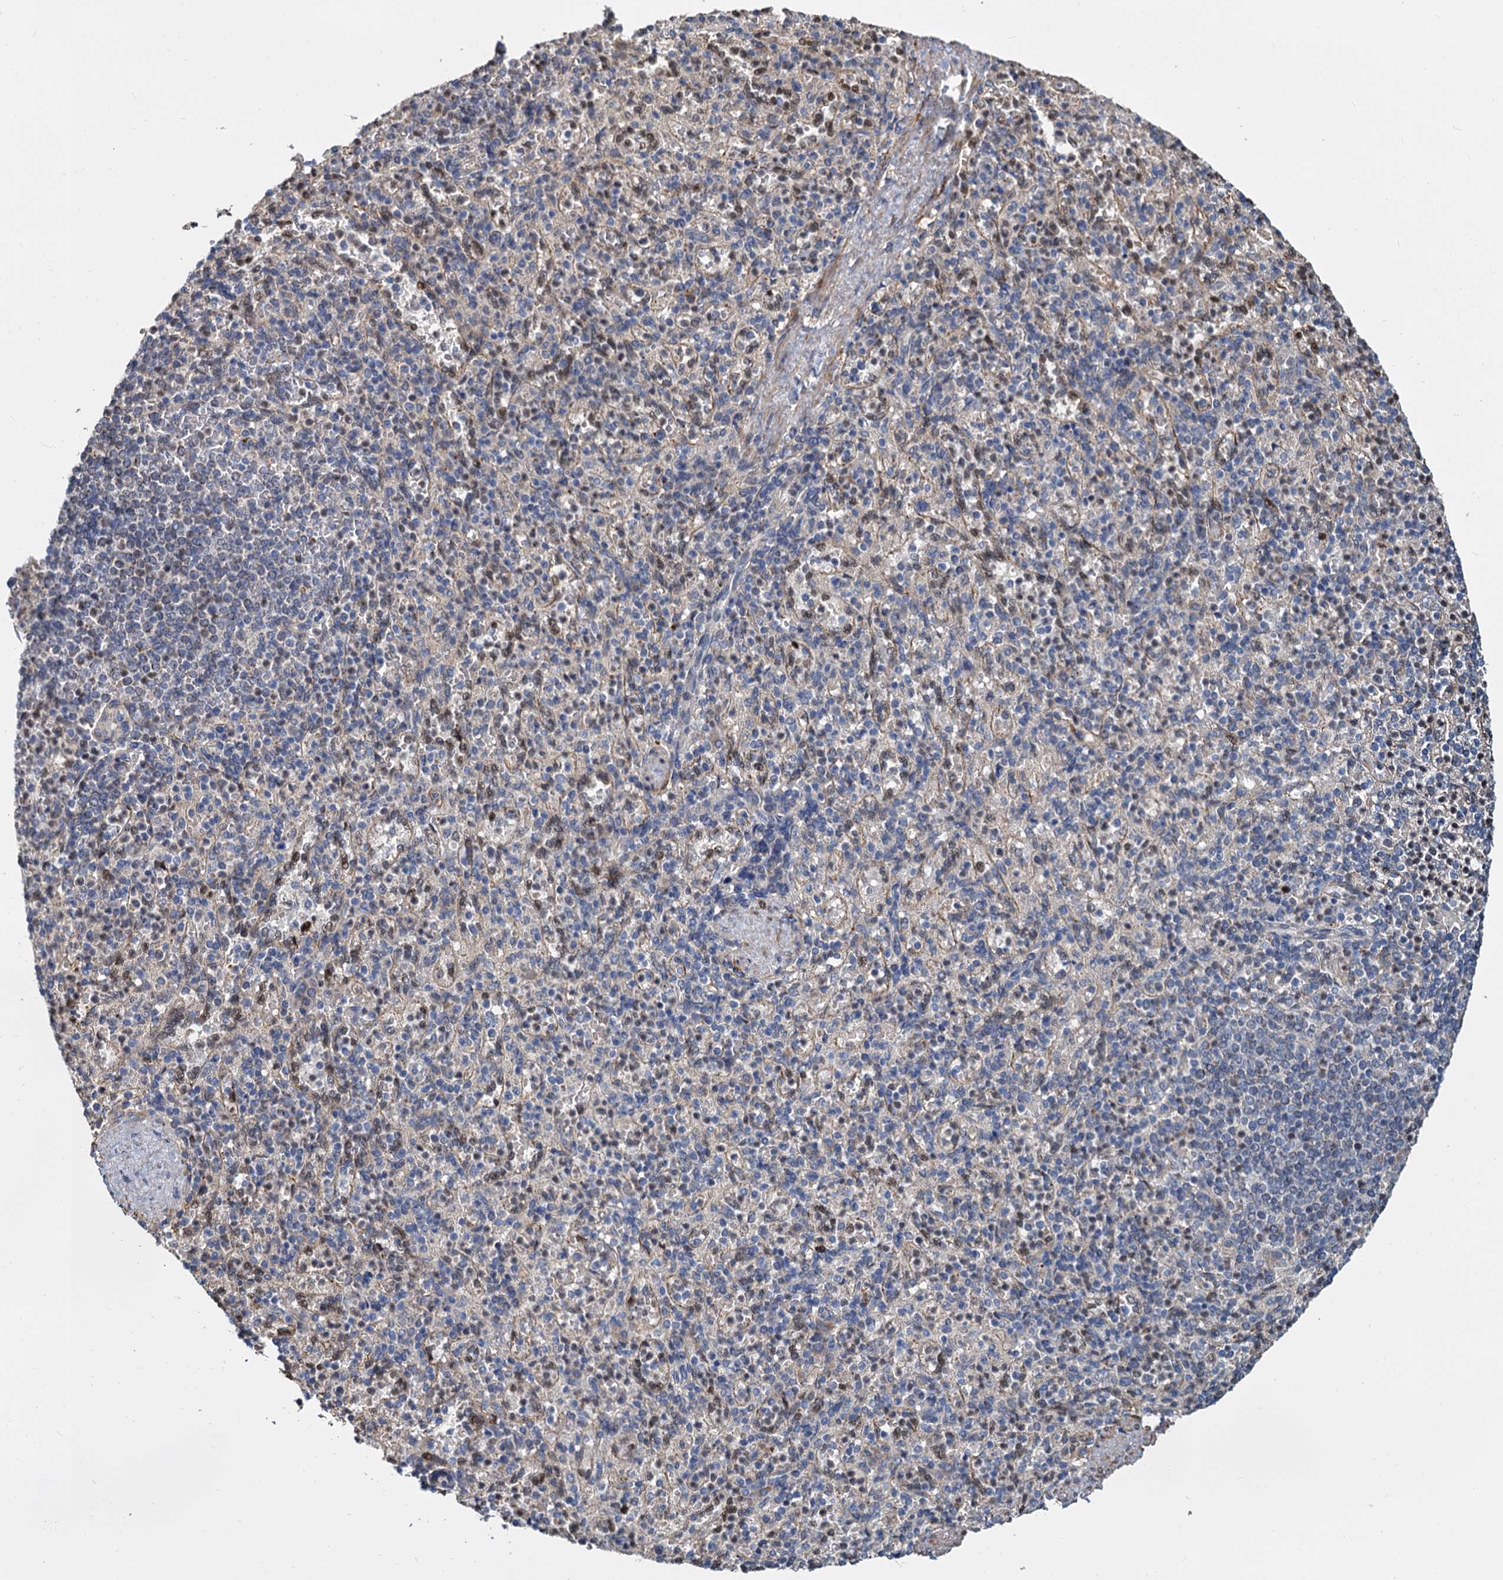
{"staining": {"intensity": "negative", "quantity": "none", "location": "none"}, "tissue": "spleen", "cell_type": "Cells in red pulp", "image_type": "normal", "snomed": [{"axis": "morphology", "description": "Normal tissue, NOS"}, {"axis": "topography", "description": "Spleen"}], "caption": "Normal spleen was stained to show a protein in brown. There is no significant staining in cells in red pulp. The staining is performed using DAB (3,3'-diaminobenzidine) brown chromogen with nuclei counter-stained in using hematoxylin.", "gene": "ALKBH7", "patient": {"sex": "female", "age": 74}}